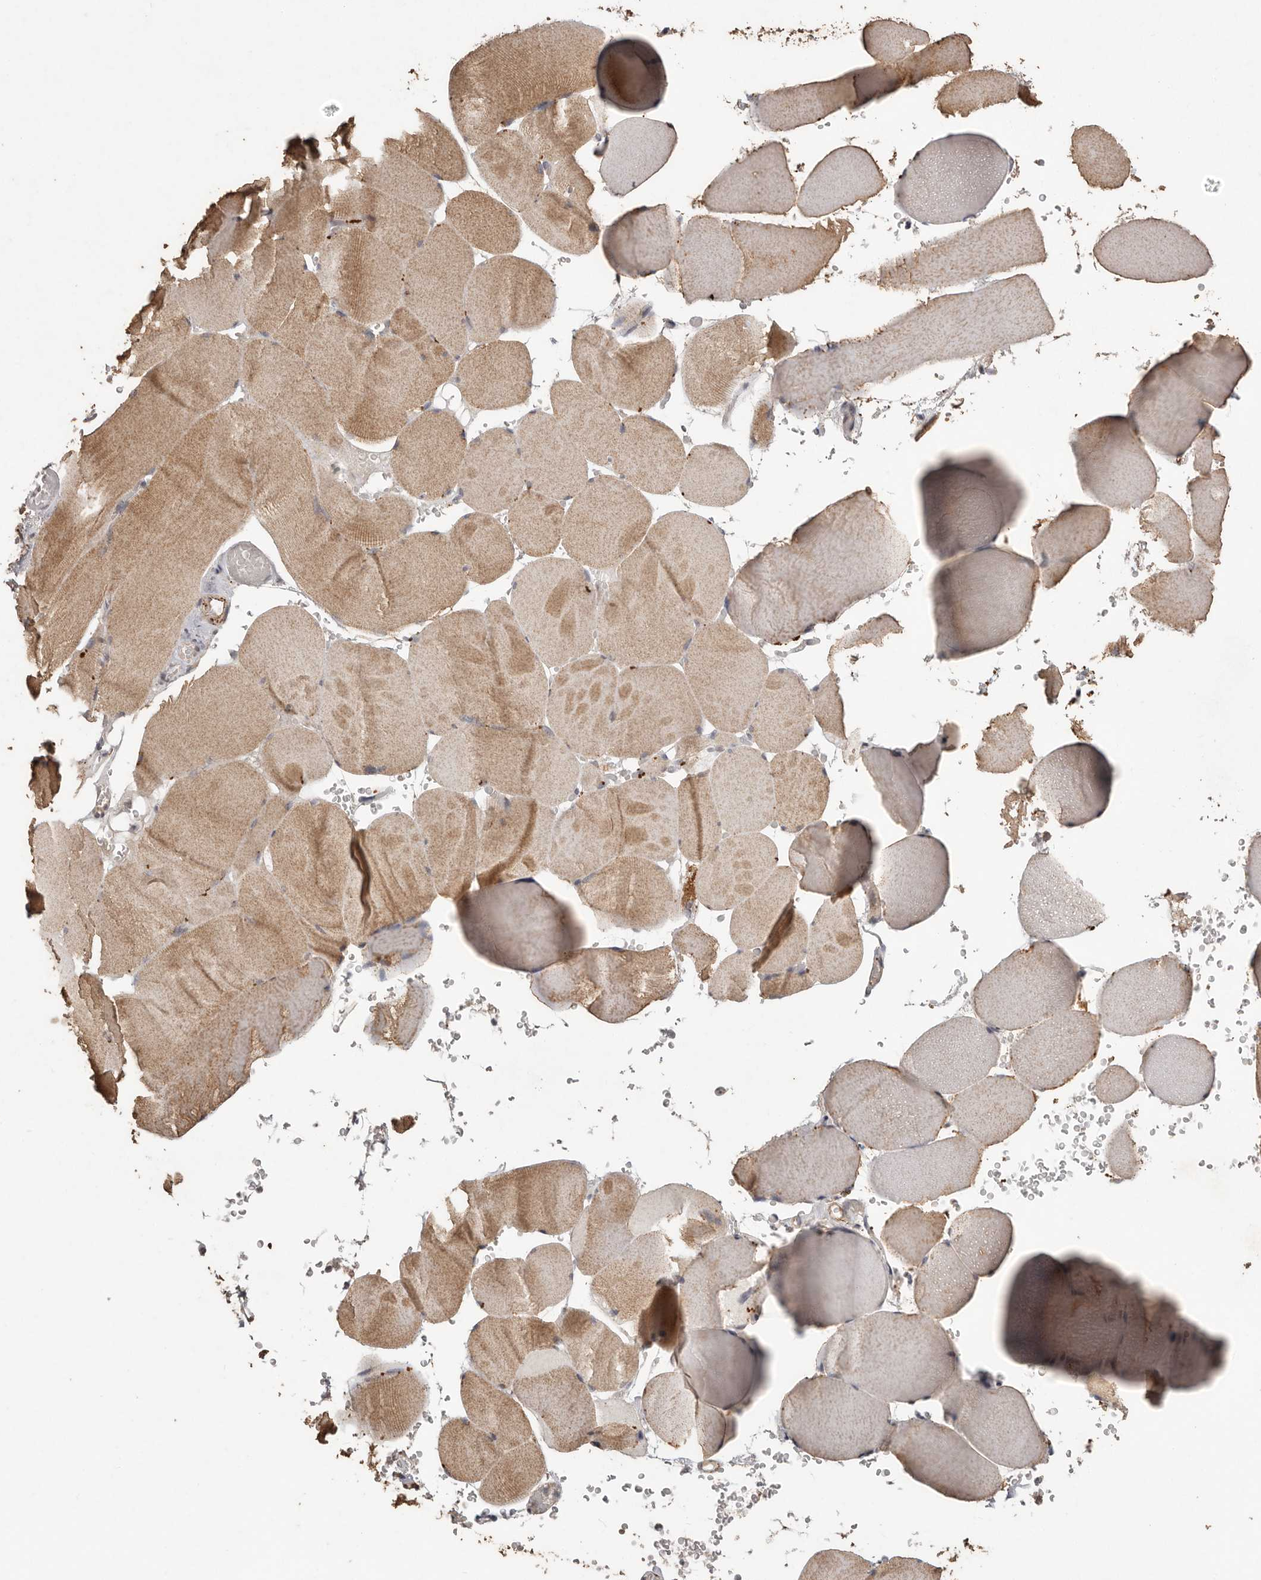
{"staining": {"intensity": "moderate", "quantity": ">75%", "location": "cytoplasmic/membranous"}, "tissue": "skeletal muscle", "cell_type": "Myocytes", "image_type": "normal", "snomed": [{"axis": "morphology", "description": "Normal tissue, NOS"}, {"axis": "topography", "description": "Skeletal muscle"}], "caption": "Skeletal muscle stained for a protein displays moderate cytoplasmic/membranous positivity in myocytes. (Stains: DAB in brown, nuclei in blue, Microscopy: brightfield microscopy at high magnification).", "gene": "PLOD2", "patient": {"sex": "male", "age": 62}}